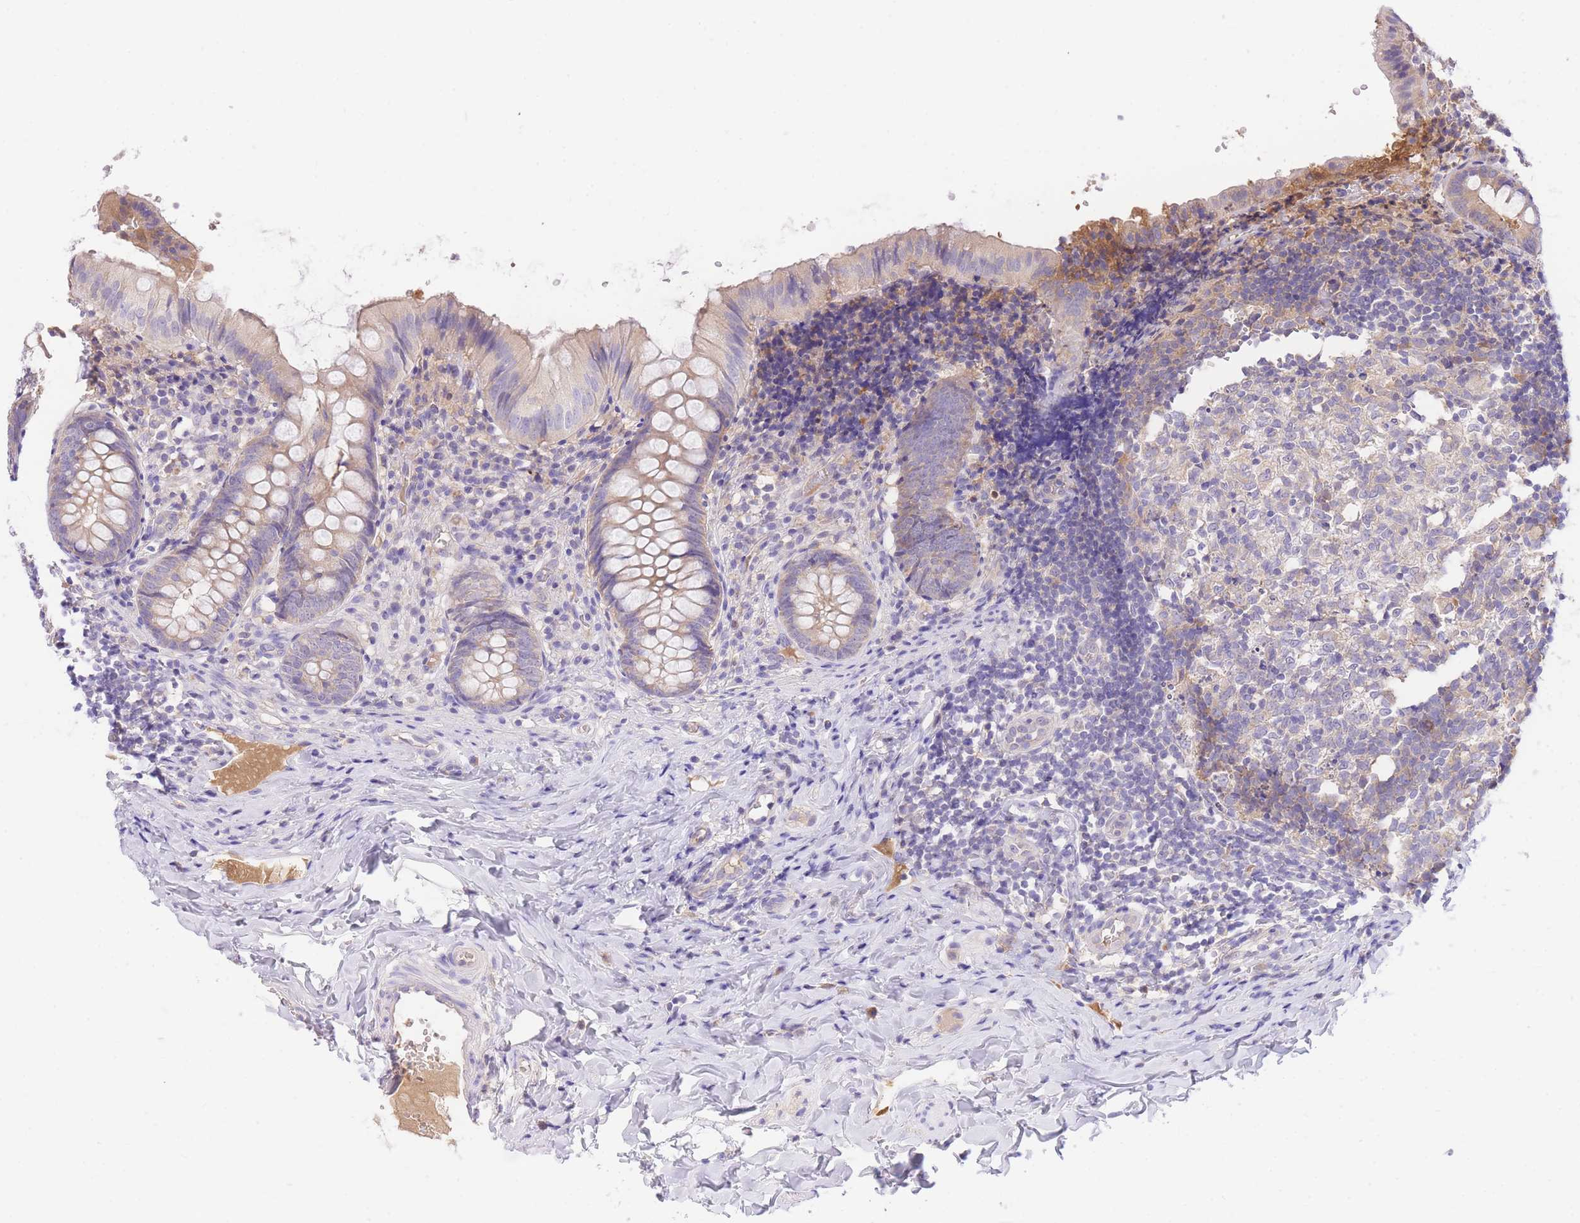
{"staining": {"intensity": "weak", "quantity": "25%-75%", "location": "cytoplasmic/membranous"}, "tissue": "appendix", "cell_type": "Glandular cells", "image_type": "normal", "snomed": [{"axis": "morphology", "description": "Normal tissue, NOS"}, {"axis": "topography", "description": "Appendix"}], "caption": "Immunohistochemical staining of normal human appendix shows 25%-75% levels of weak cytoplasmic/membranous protein positivity in approximately 25%-75% of glandular cells.", "gene": "LIPH", "patient": {"sex": "male", "age": 8}}